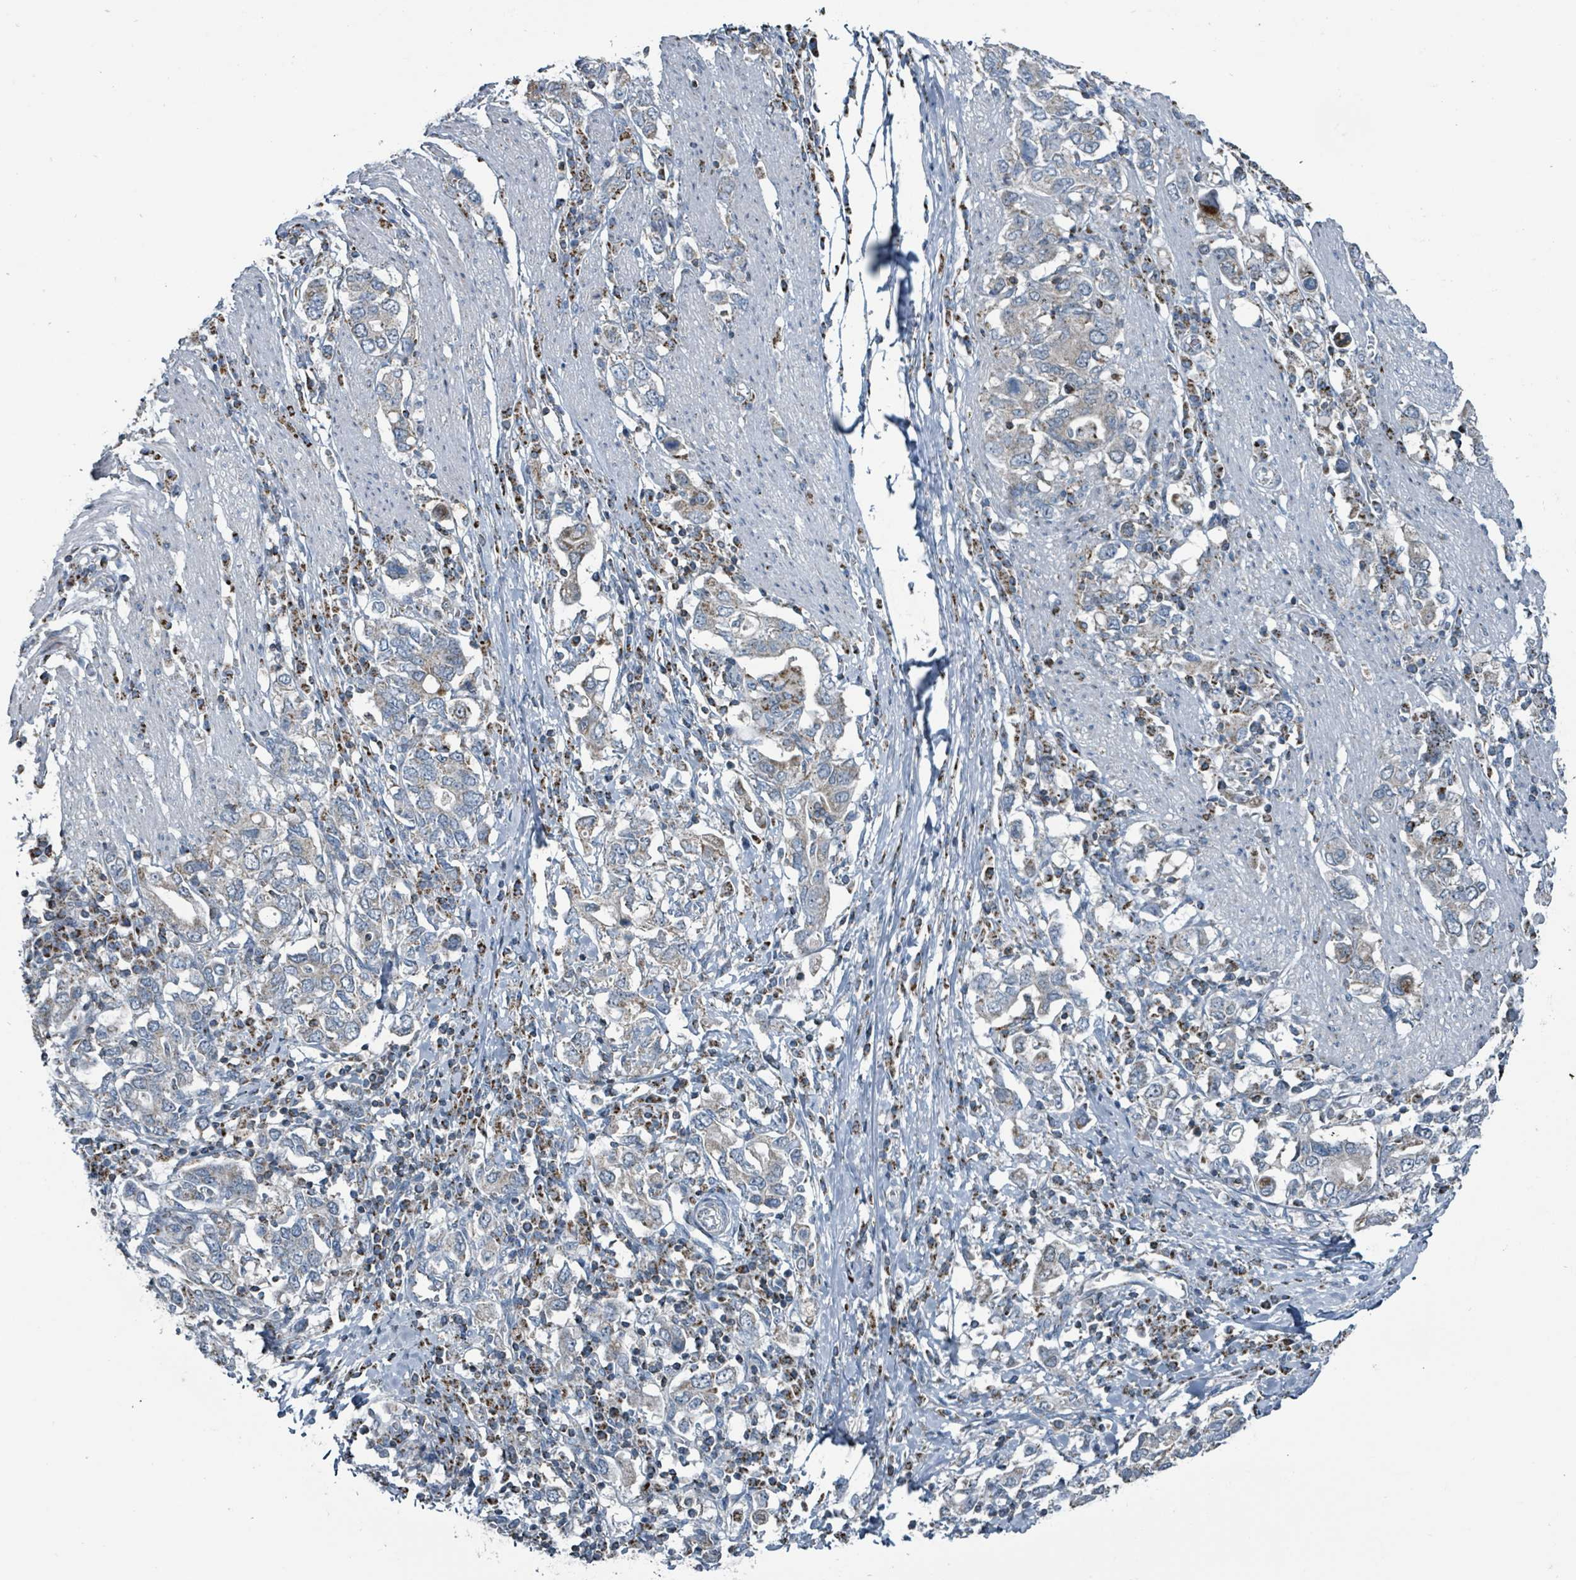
{"staining": {"intensity": "negative", "quantity": "none", "location": "none"}, "tissue": "stomach cancer", "cell_type": "Tumor cells", "image_type": "cancer", "snomed": [{"axis": "morphology", "description": "Adenocarcinoma, NOS"}, {"axis": "topography", "description": "Stomach, upper"}, {"axis": "topography", "description": "Stomach"}], "caption": "High magnification brightfield microscopy of stomach cancer (adenocarcinoma) stained with DAB (brown) and counterstained with hematoxylin (blue): tumor cells show no significant staining.", "gene": "ABHD18", "patient": {"sex": "male", "age": 62}}